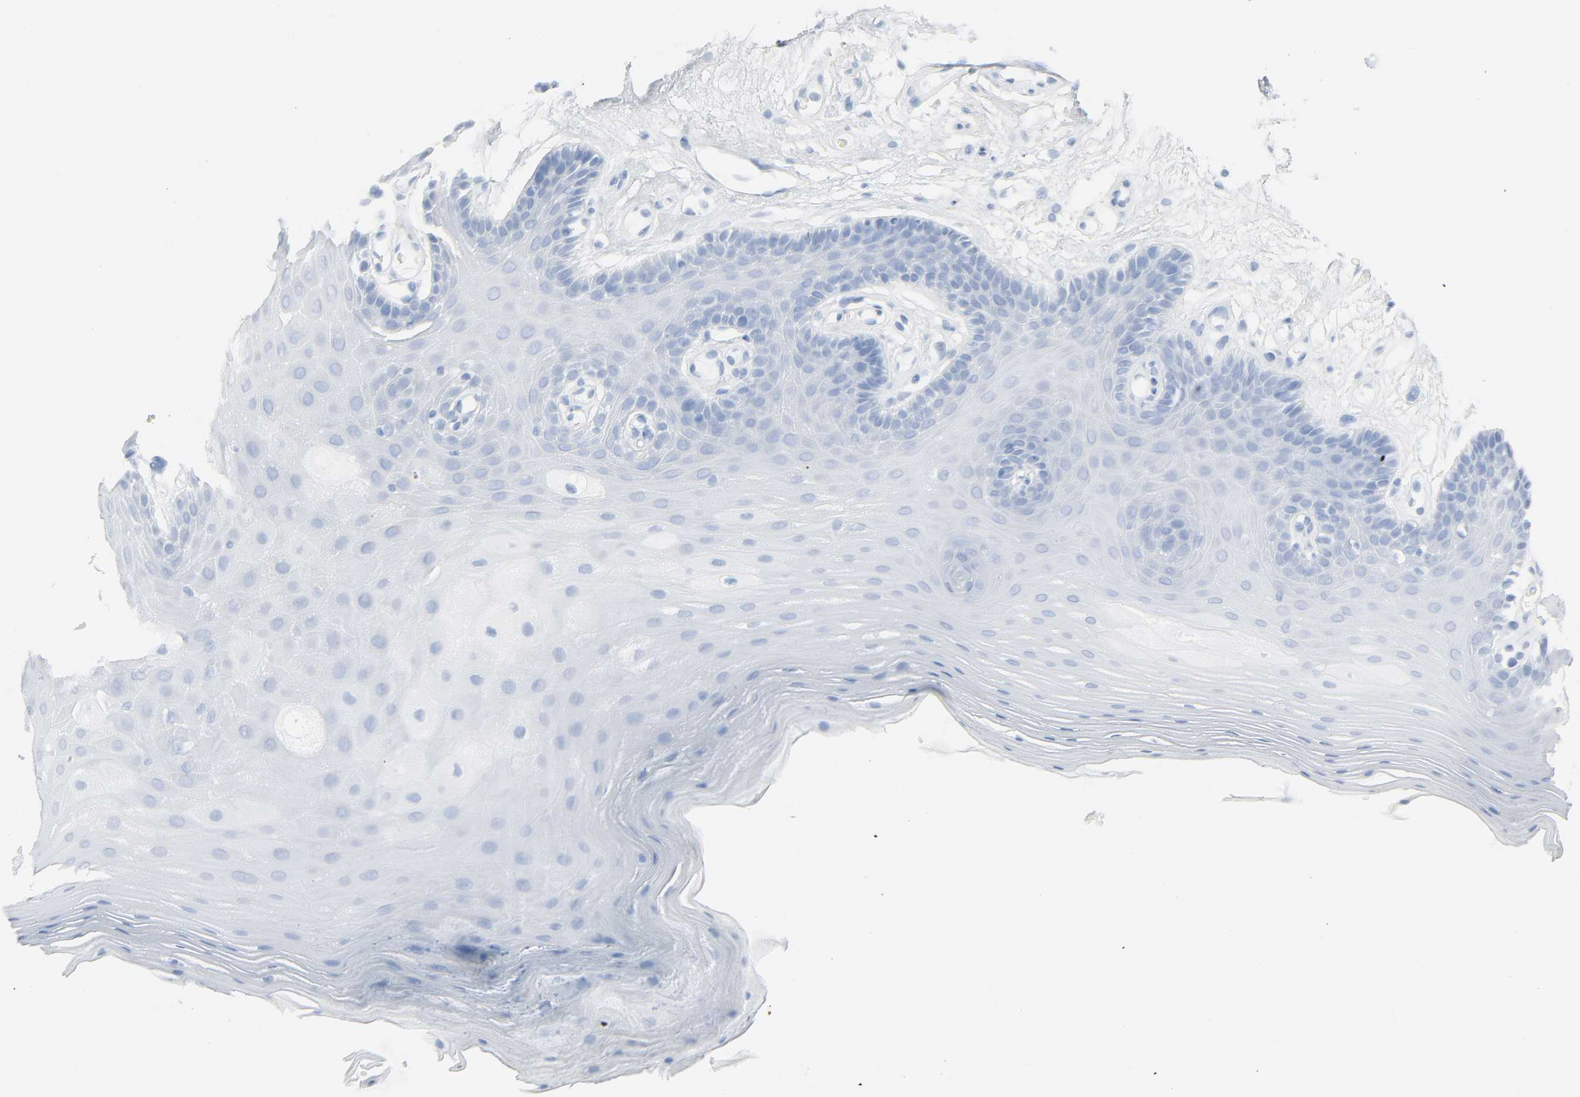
{"staining": {"intensity": "negative", "quantity": "none", "location": "none"}, "tissue": "oral mucosa", "cell_type": "Squamous epithelial cells", "image_type": "normal", "snomed": [{"axis": "morphology", "description": "Normal tissue, NOS"}, {"axis": "morphology", "description": "Squamous cell carcinoma, NOS"}, {"axis": "topography", "description": "Skeletal muscle"}, {"axis": "topography", "description": "Oral tissue"}, {"axis": "topography", "description": "Head-Neck"}], "caption": "High power microscopy histopathology image of an immunohistochemistry (IHC) micrograph of benign oral mucosa, revealing no significant positivity in squamous epithelial cells.", "gene": "ZBTB16", "patient": {"sex": "male", "age": 71}}